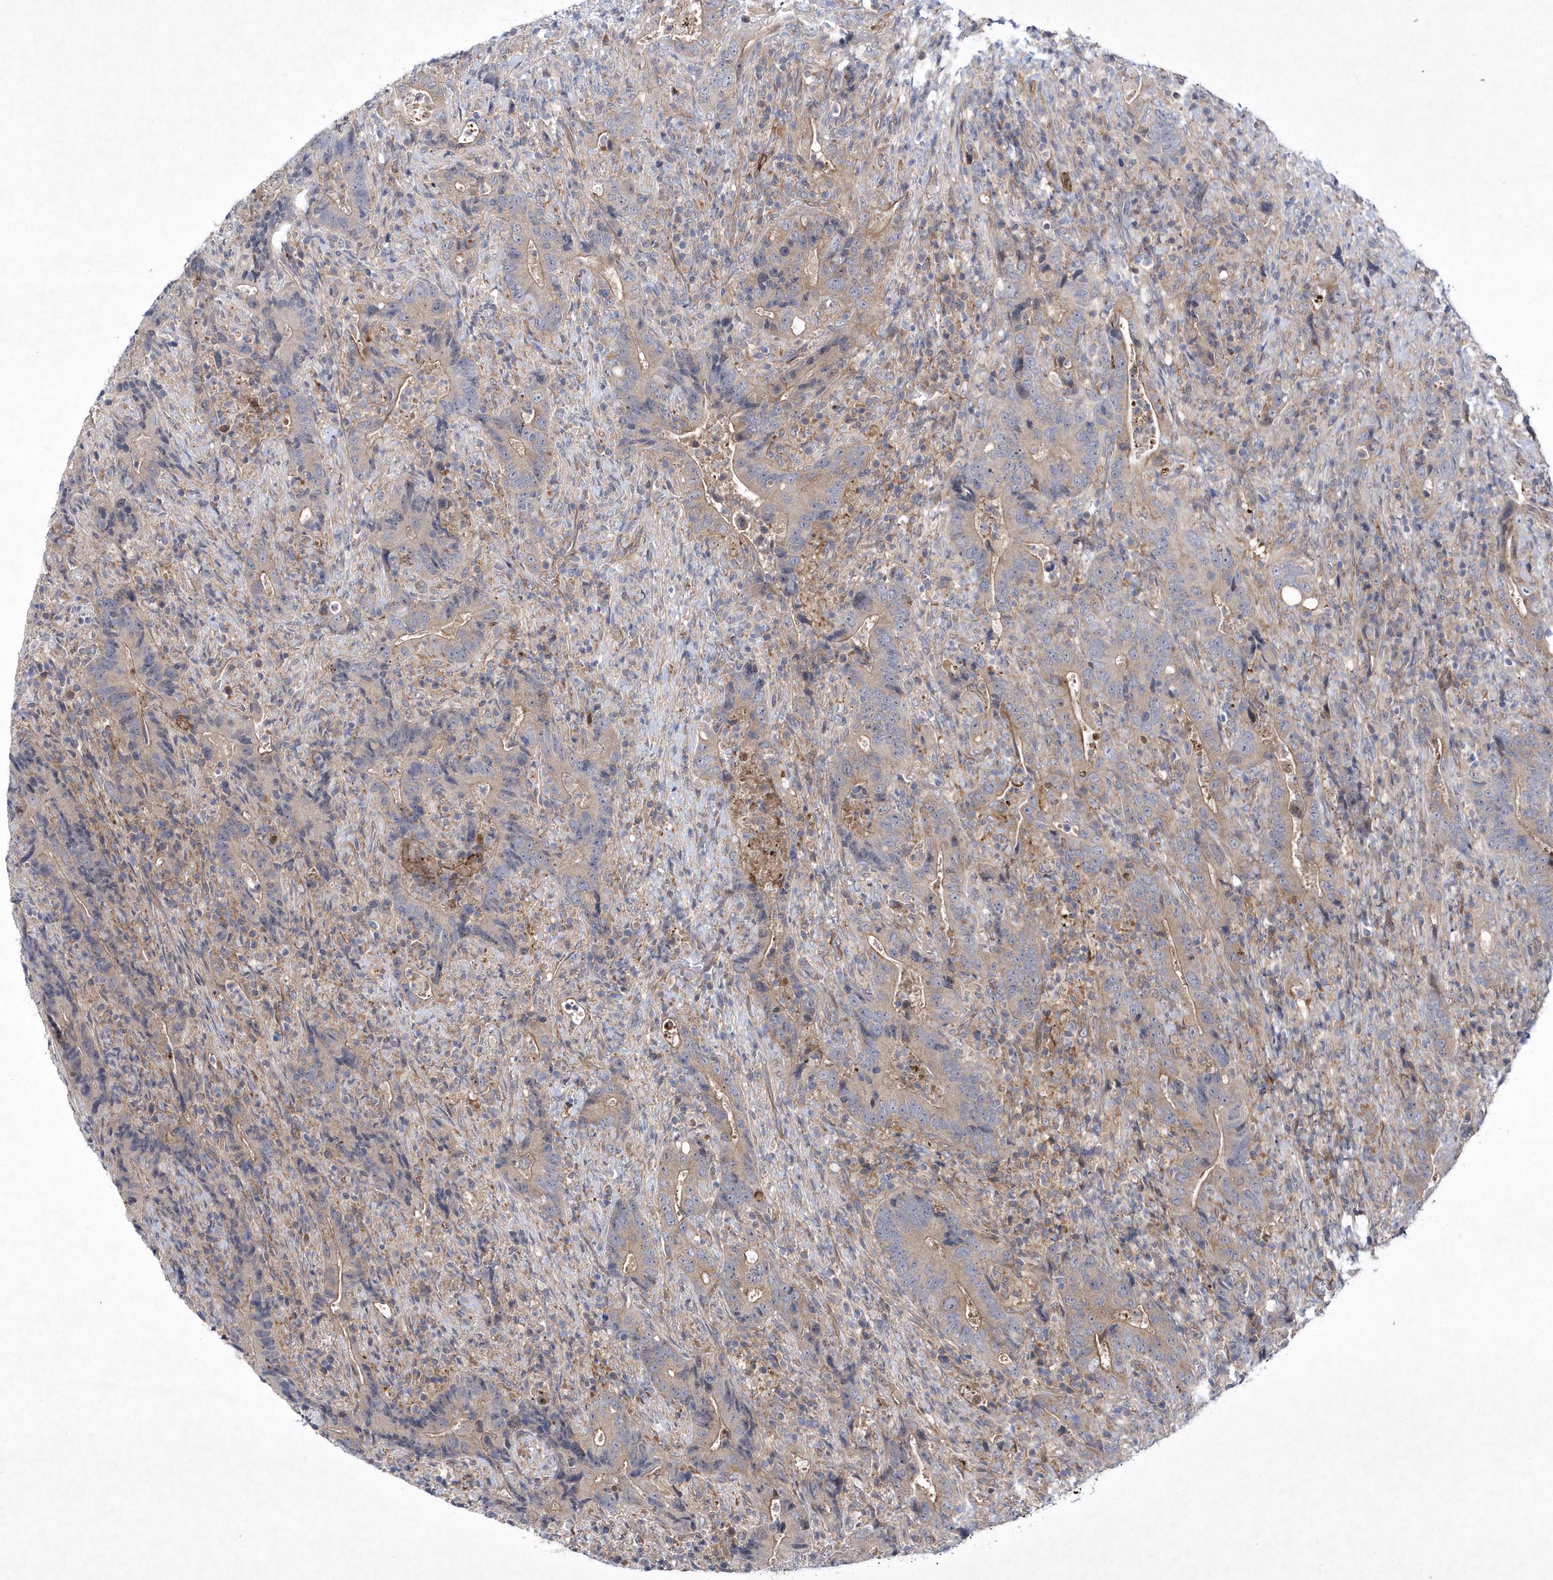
{"staining": {"intensity": "weak", "quantity": "25%-75%", "location": "cytoplasmic/membranous"}, "tissue": "colorectal cancer", "cell_type": "Tumor cells", "image_type": "cancer", "snomed": [{"axis": "morphology", "description": "Adenocarcinoma, NOS"}, {"axis": "topography", "description": "Colon"}], "caption": "Protein expression analysis of human colorectal cancer (adenocarcinoma) reveals weak cytoplasmic/membranous staining in approximately 25%-75% of tumor cells.", "gene": "DSPP", "patient": {"sex": "female", "age": 75}}